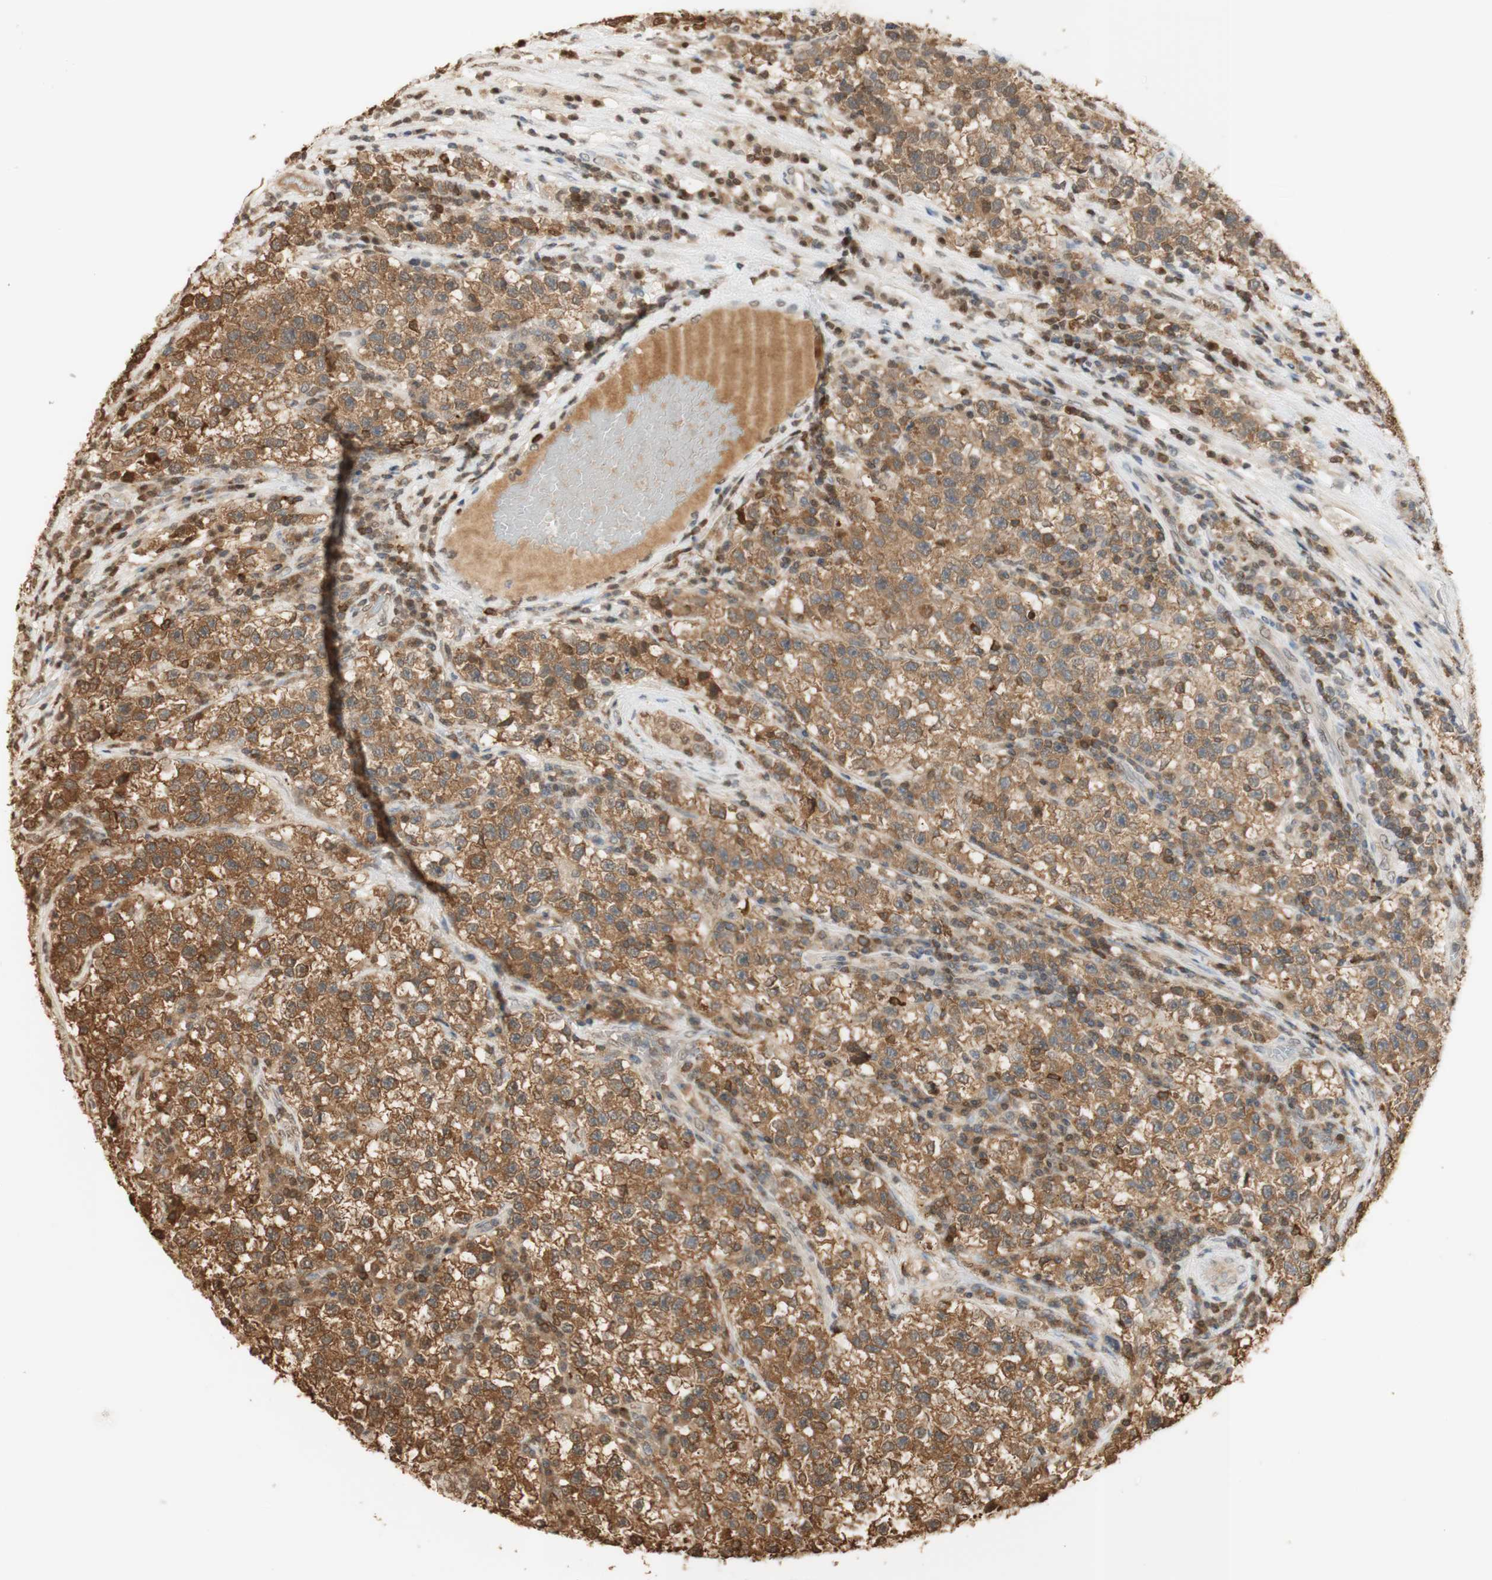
{"staining": {"intensity": "moderate", "quantity": ">75%", "location": "cytoplasmic/membranous"}, "tissue": "testis cancer", "cell_type": "Tumor cells", "image_type": "cancer", "snomed": [{"axis": "morphology", "description": "Seminoma, NOS"}, {"axis": "topography", "description": "Testis"}], "caption": "Protein staining by immunohistochemistry (IHC) shows moderate cytoplasmic/membranous staining in approximately >75% of tumor cells in testis cancer (seminoma).", "gene": "NAP1L4", "patient": {"sex": "male", "age": 22}}